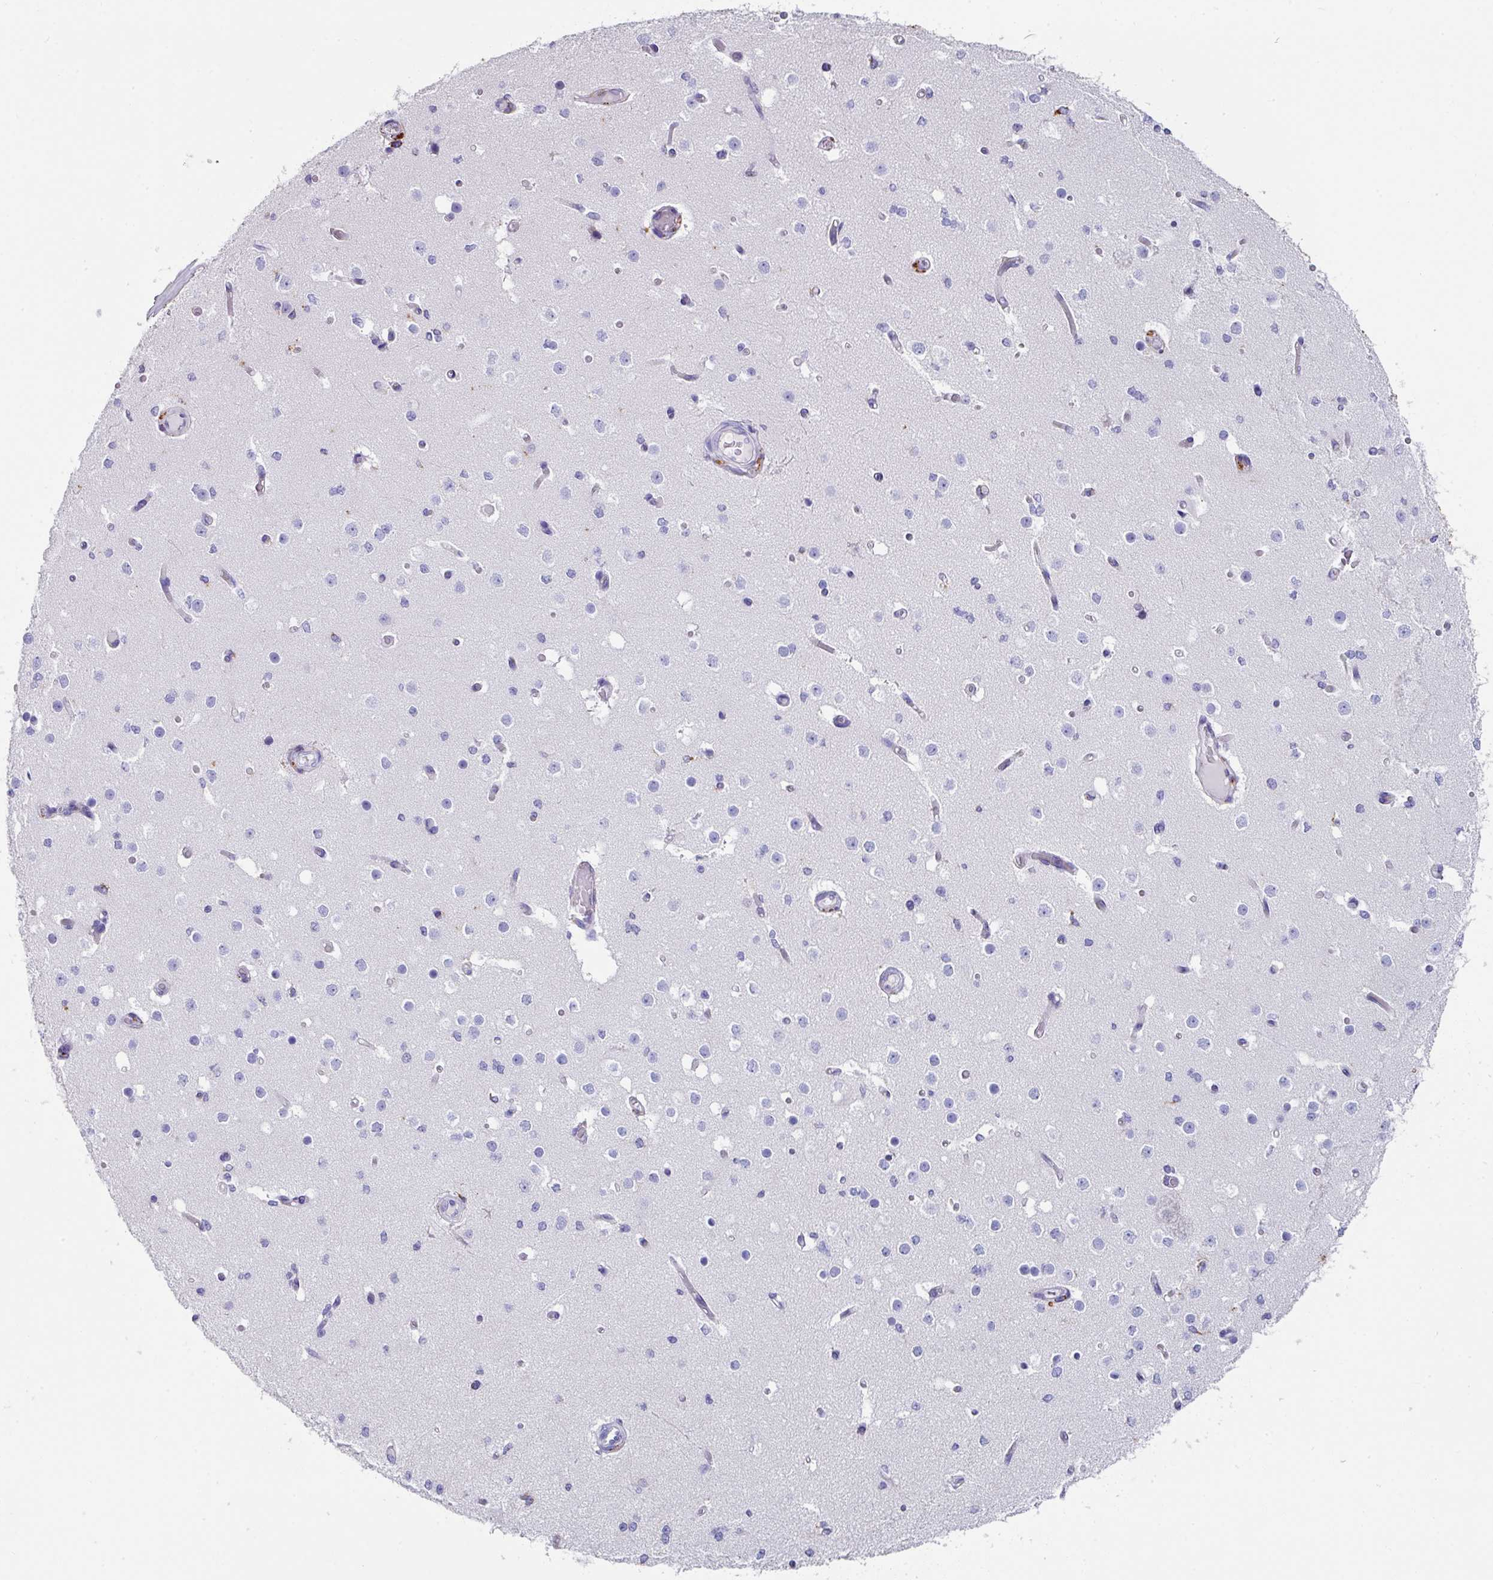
{"staining": {"intensity": "negative", "quantity": "none", "location": "none"}, "tissue": "cerebral cortex", "cell_type": "Endothelial cells", "image_type": "normal", "snomed": [{"axis": "morphology", "description": "Normal tissue, NOS"}, {"axis": "morphology", "description": "Inflammation, NOS"}, {"axis": "topography", "description": "Cerebral cortex"}], "caption": "IHC of unremarkable cerebral cortex displays no expression in endothelial cells. (DAB (3,3'-diaminobenzidine) IHC with hematoxylin counter stain).", "gene": "CPVL", "patient": {"sex": "male", "age": 6}}